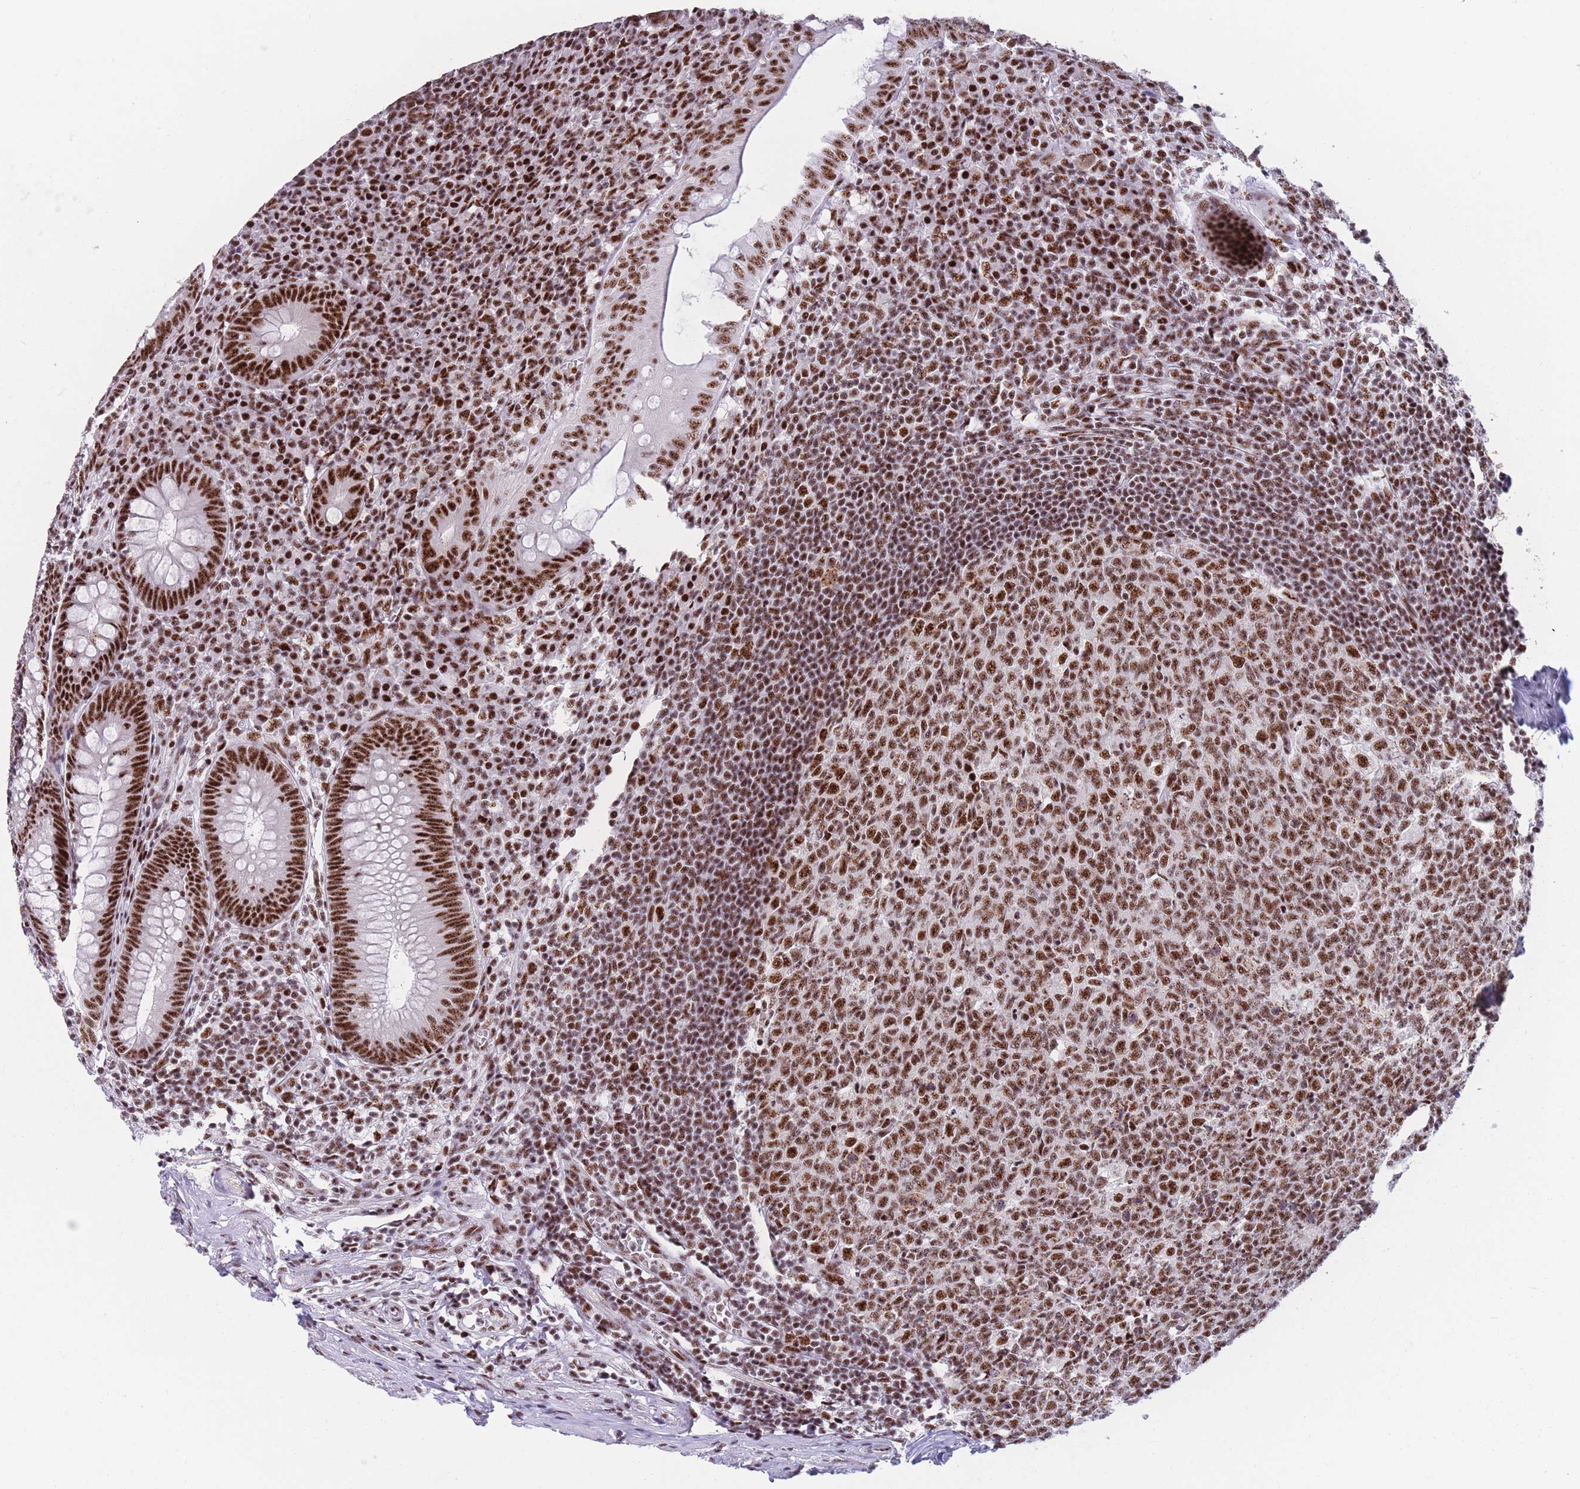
{"staining": {"intensity": "strong", "quantity": ">75%", "location": "nuclear"}, "tissue": "appendix", "cell_type": "Glandular cells", "image_type": "normal", "snomed": [{"axis": "morphology", "description": "Normal tissue, NOS"}, {"axis": "topography", "description": "Appendix"}], "caption": "Protein staining of normal appendix displays strong nuclear positivity in about >75% of glandular cells. The protein of interest is shown in brown color, while the nuclei are stained blue.", "gene": "TMEM35B", "patient": {"sex": "male", "age": 56}}